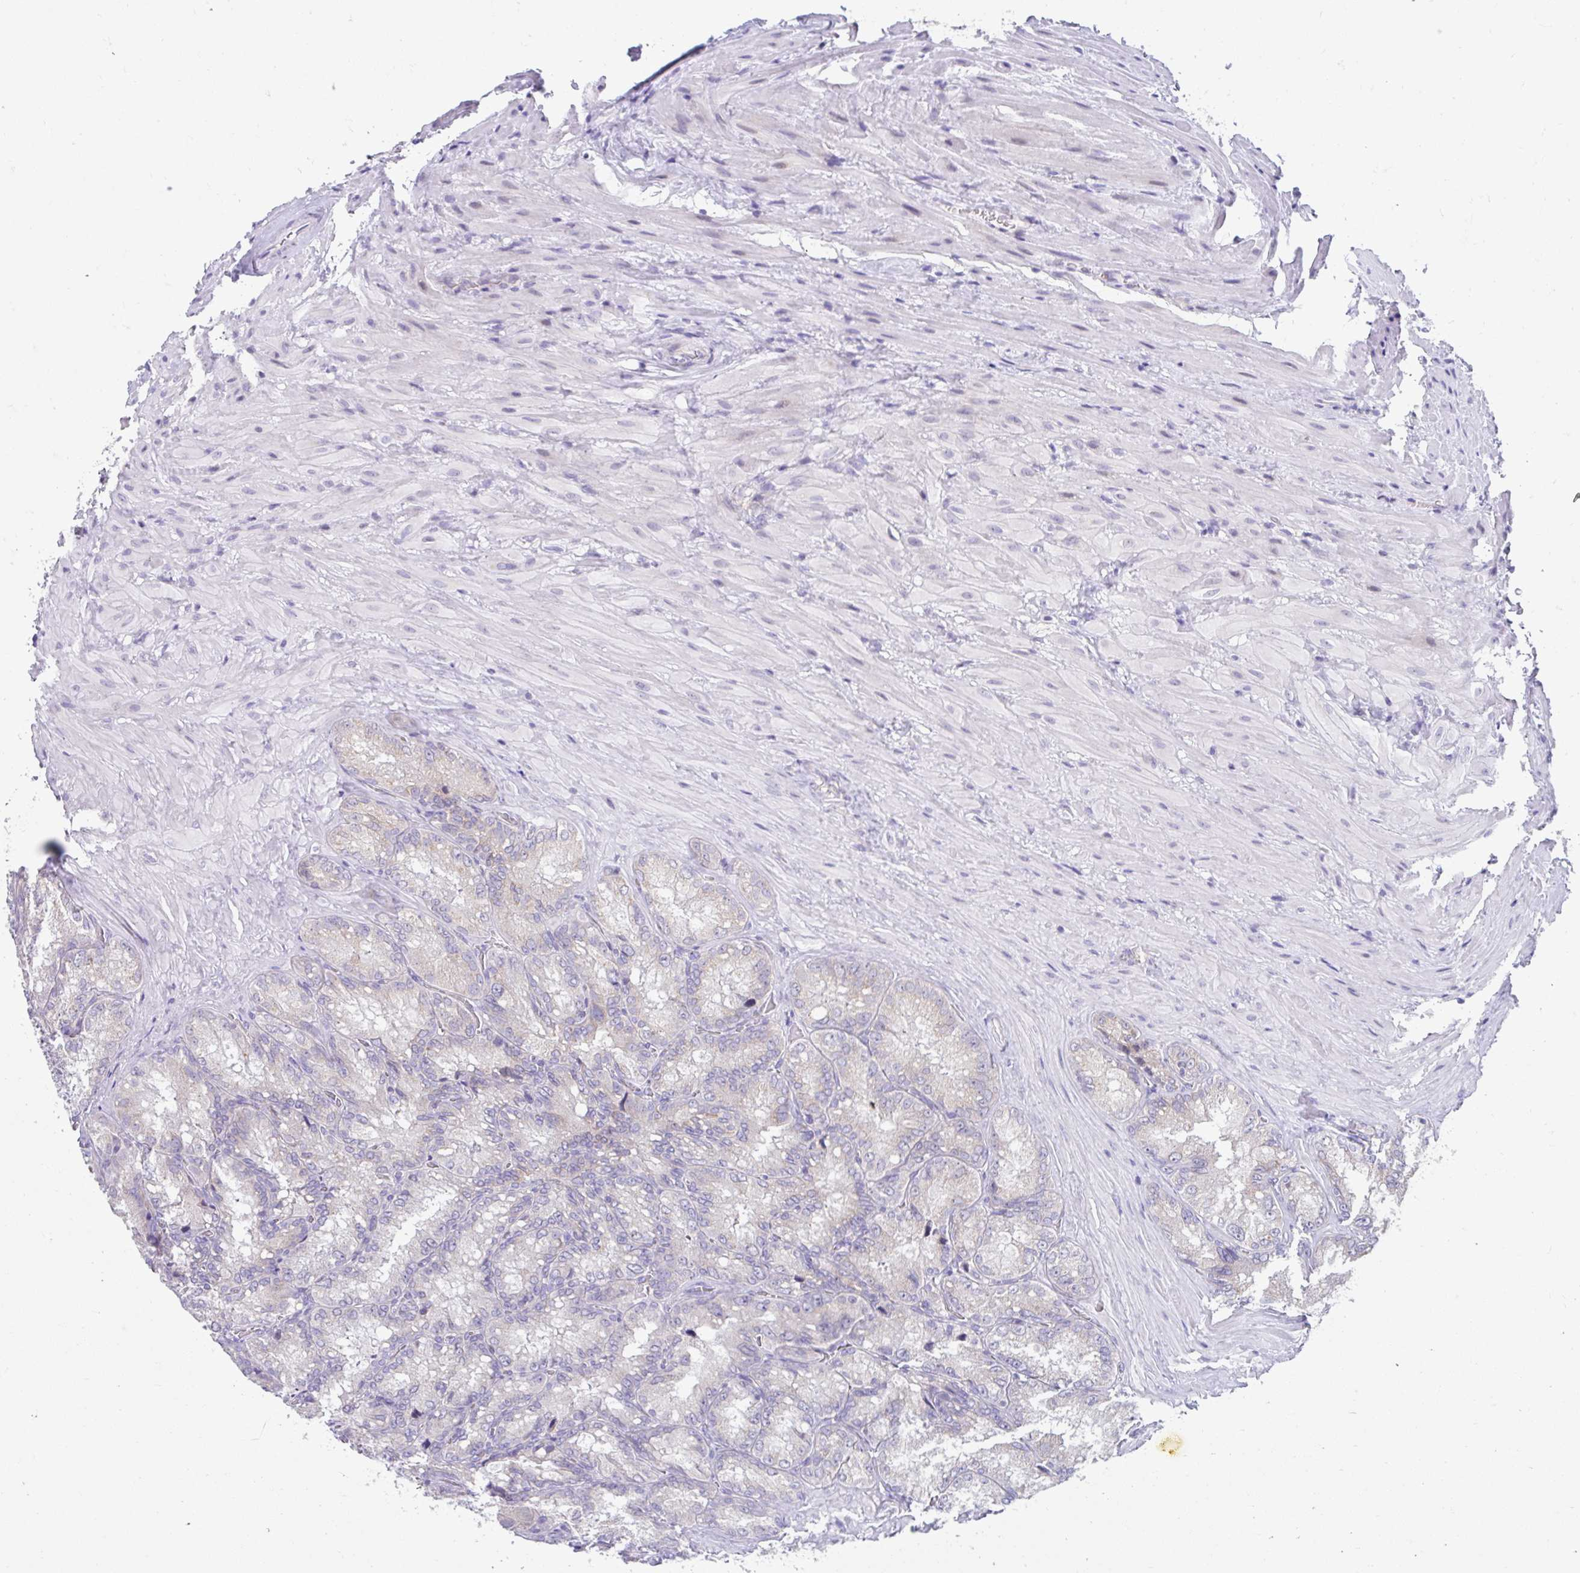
{"staining": {"intensity": "weak", "quantity": "25%-75%", "location": "cytoplasmic/membranous"}, "tissue": "seminal vesicle", "cell_type": "Glandular cells", "image_type": "normal", "snomed": [{"axis": "morphology", "description": "Normal tissue, NOS"}, {"axis": "topography", "description": "Seminal veicle"}], "caption": "Unremarkable seminal vesicle exhibits weak cytoplasmic/membranous positivity in about 25%-75% of glandular cells.", "gene": "NT5C1B", "patient": {"sex": "male", "age": 47}}